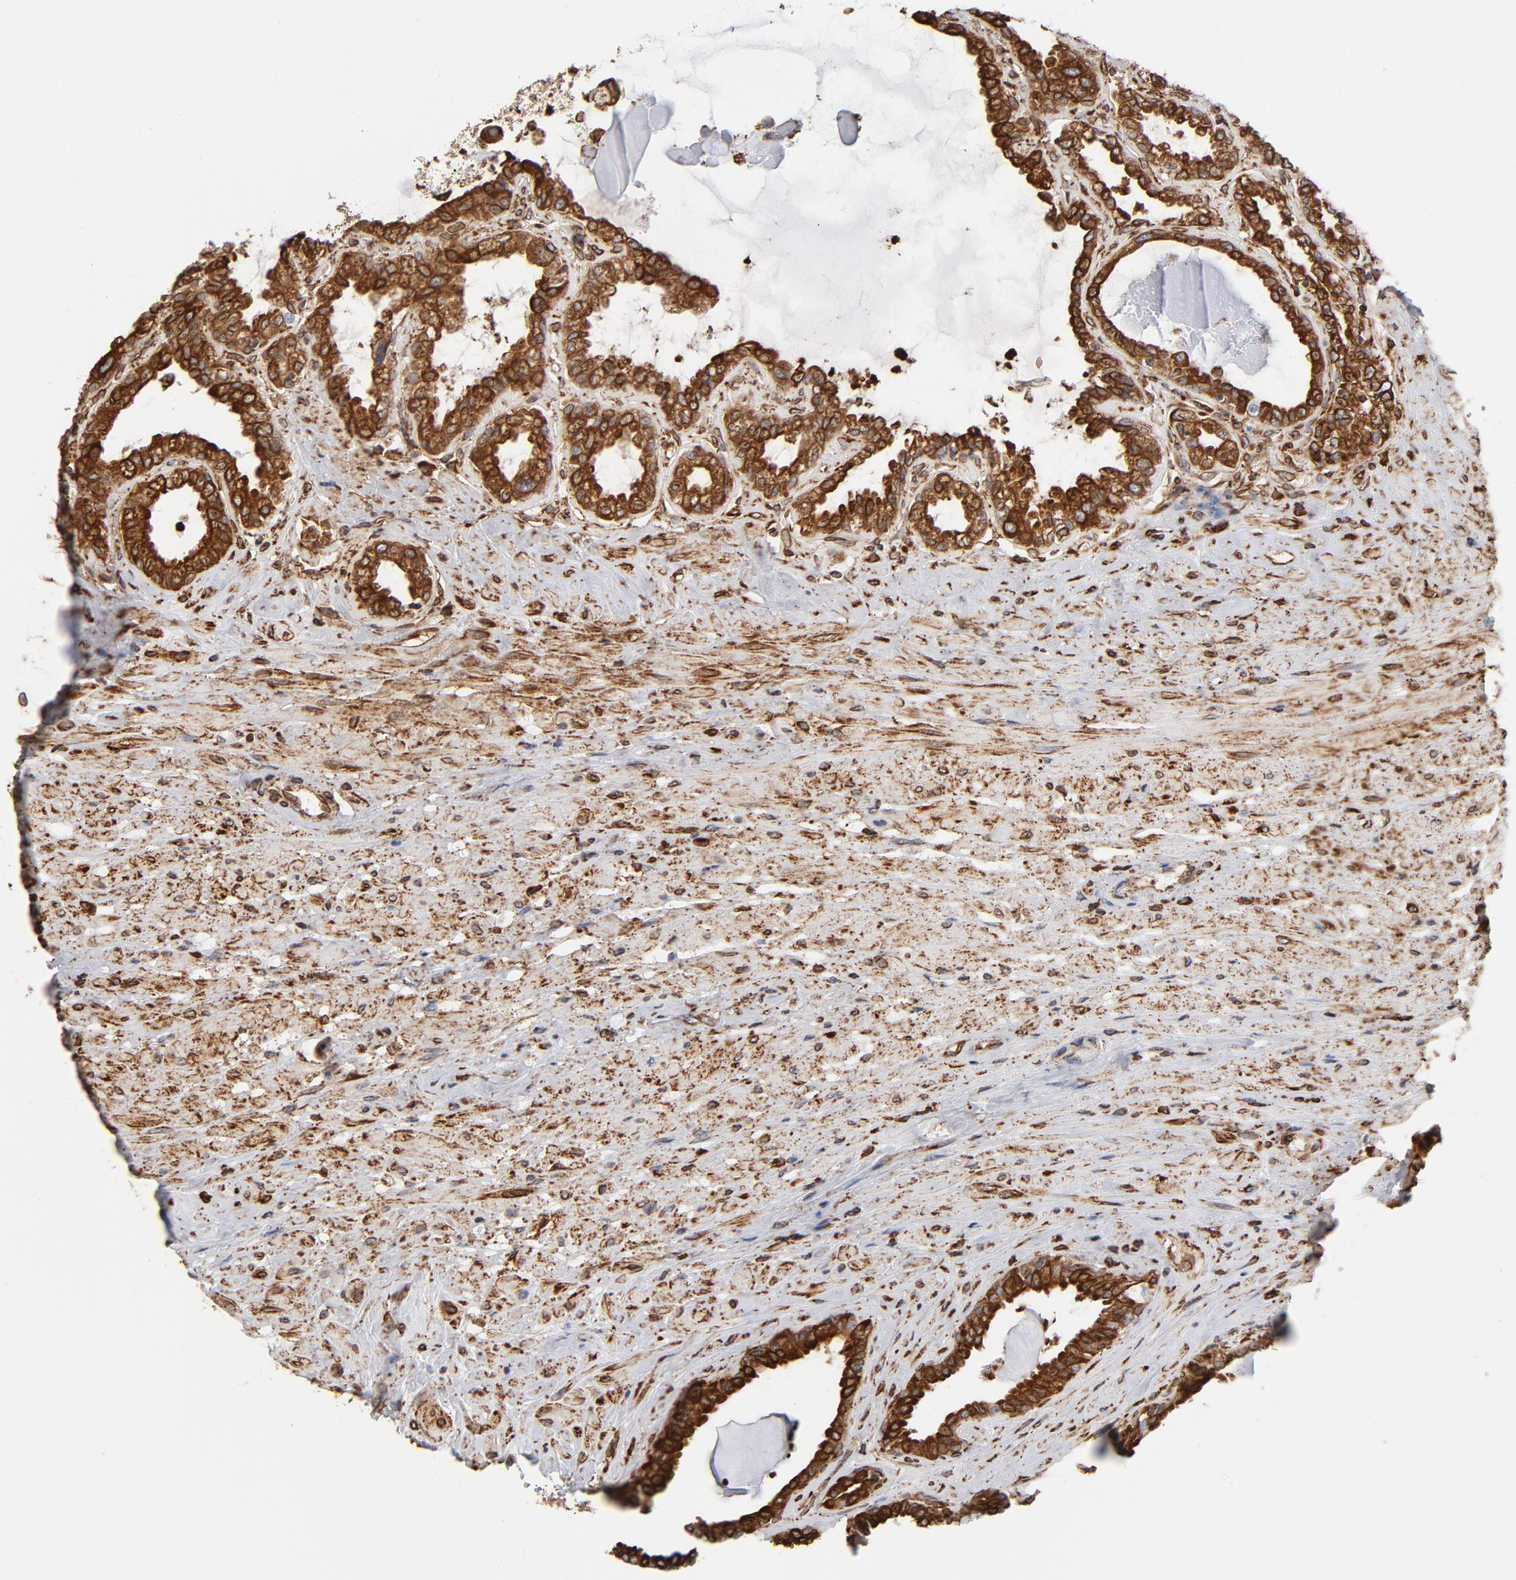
{"staining": {"intensity": "strong", "quantity": ">75%", "location": "cytoplasmic/membranous"}, "tissue": "seminal vesicle", "cell_type": "Glandular cells", "image_type": "normal", "snomed": [{"axis": "morphology", "description": "Normal tissue, NOS"}, {"axis": "morphology", "description": "Inflammation, NOS"}, {"axis": "topography", "description": "Urinary bladder"}, {"axis": "topography", "description": "Prostate"}, {"axis": "topography", "description": "Seminal veicle"}], "caption": "This image exhibits normal seminal vesicle stained with IHC to label a protein in brown. The cytoplasmic/membranous of glandular cells show strong positivity for the protein. Nuclei are counter-stained blue.", "gene": "CANX", "patient": {"sex": "male", "age": 82}}